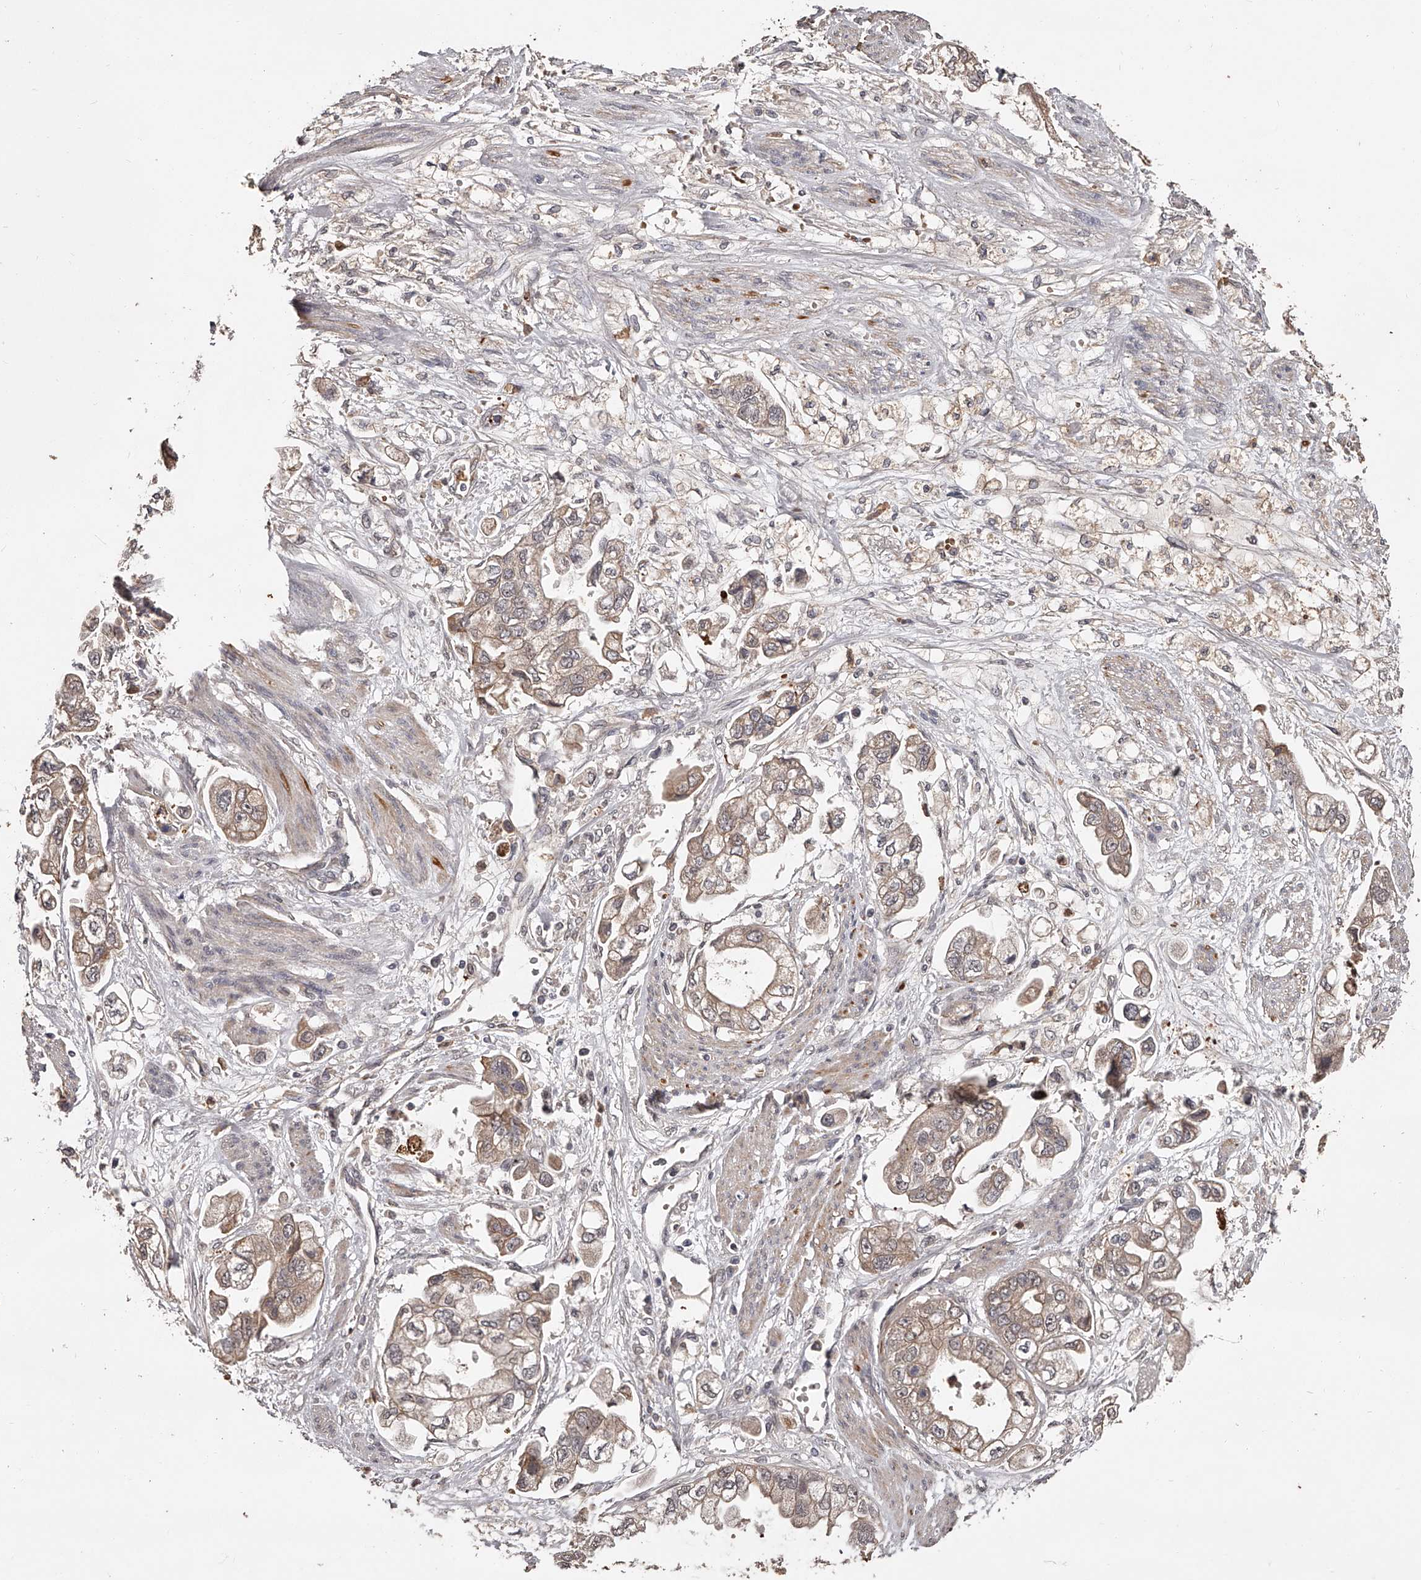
{"staining": {"intensity": "weak", "quantity": ">75%", "location": "cytoplasmic/membranous"}, "tissue": "stomach cancer", "cell_type": "Tumor cells", "image_type": "cancer", "snomed": [{"axis": "morphology", "description": "Adenocarcinoma, NOS"}, {"axis": "topography", "description": "Stomach"}], "caption": "Immunohistochemical staining of human stomach cancer reveals low levels of weak cytoplasmic/membranous protein staining in about >75% of tumor cells.", "gene": "URGCP", "patient": {"sex": "male", "age": 62}}